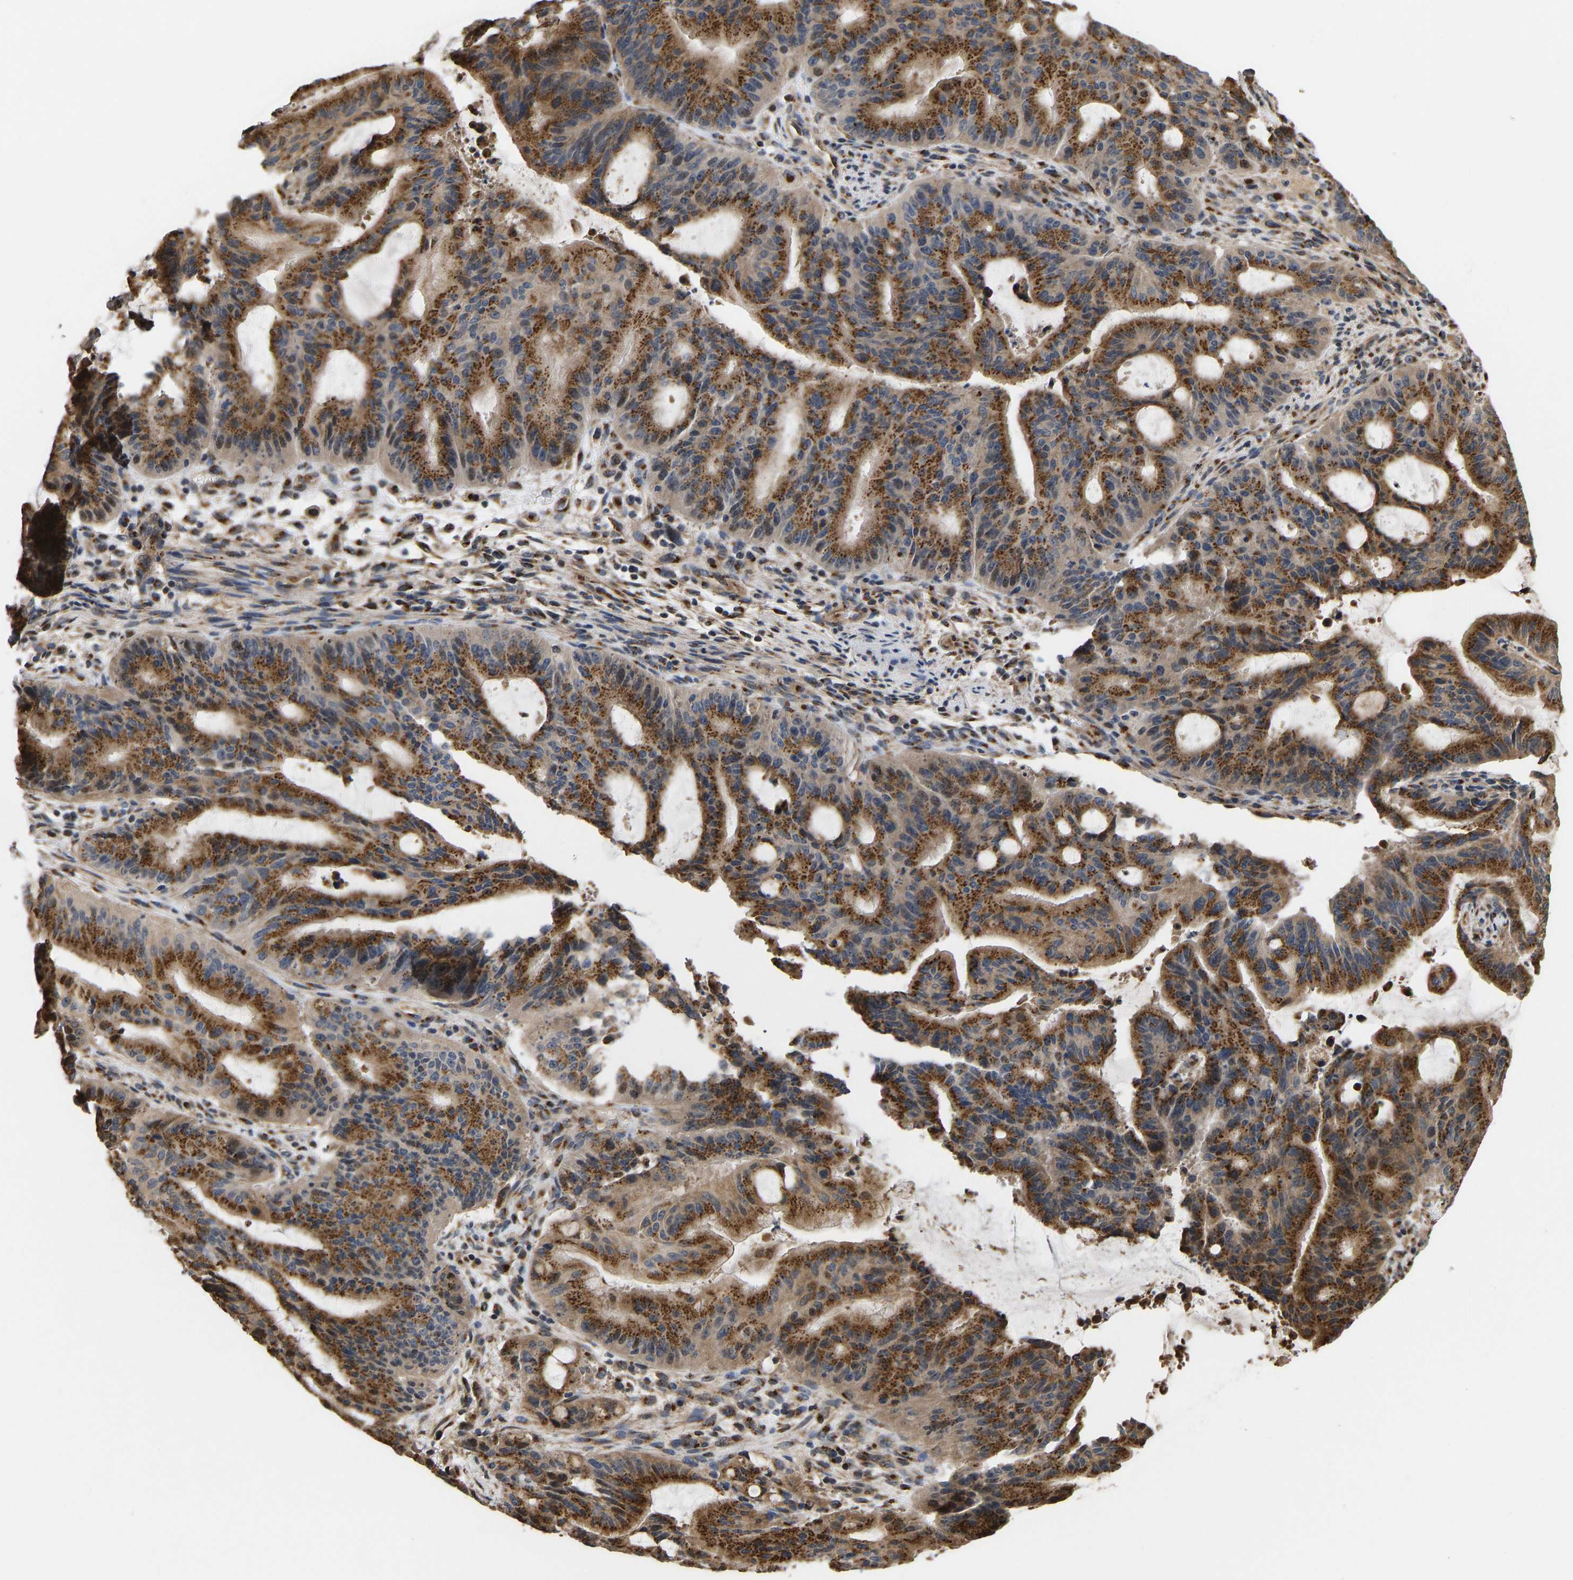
{"staining": {"intensity": "moderate", "quantity": ">75%", "location": "cytoplasmic/membranous"}, "tissue": "liver cancer", "cell_type": "Tumor cells", "image_type": "cancer", "snomed": [{"axis": "morphology", "description": "Normal tissue, NOS"}, {"axis": "morphology", "description": "Cholangiocarcinoma"}, {"axis": "topography", "description": "Liver"}, {"axis": "topography", "description": "Peripheral nerve tissue"}], "caption": "A brown stain highlights moderate cytoplasmic/membranous staining of a protein in liver cancer tumor cells. (brown staining indicates protein expression, while blue staining denotes nuclei).", "gene": "YIPF4", "patient": {"sex": "female", "age": 73}}